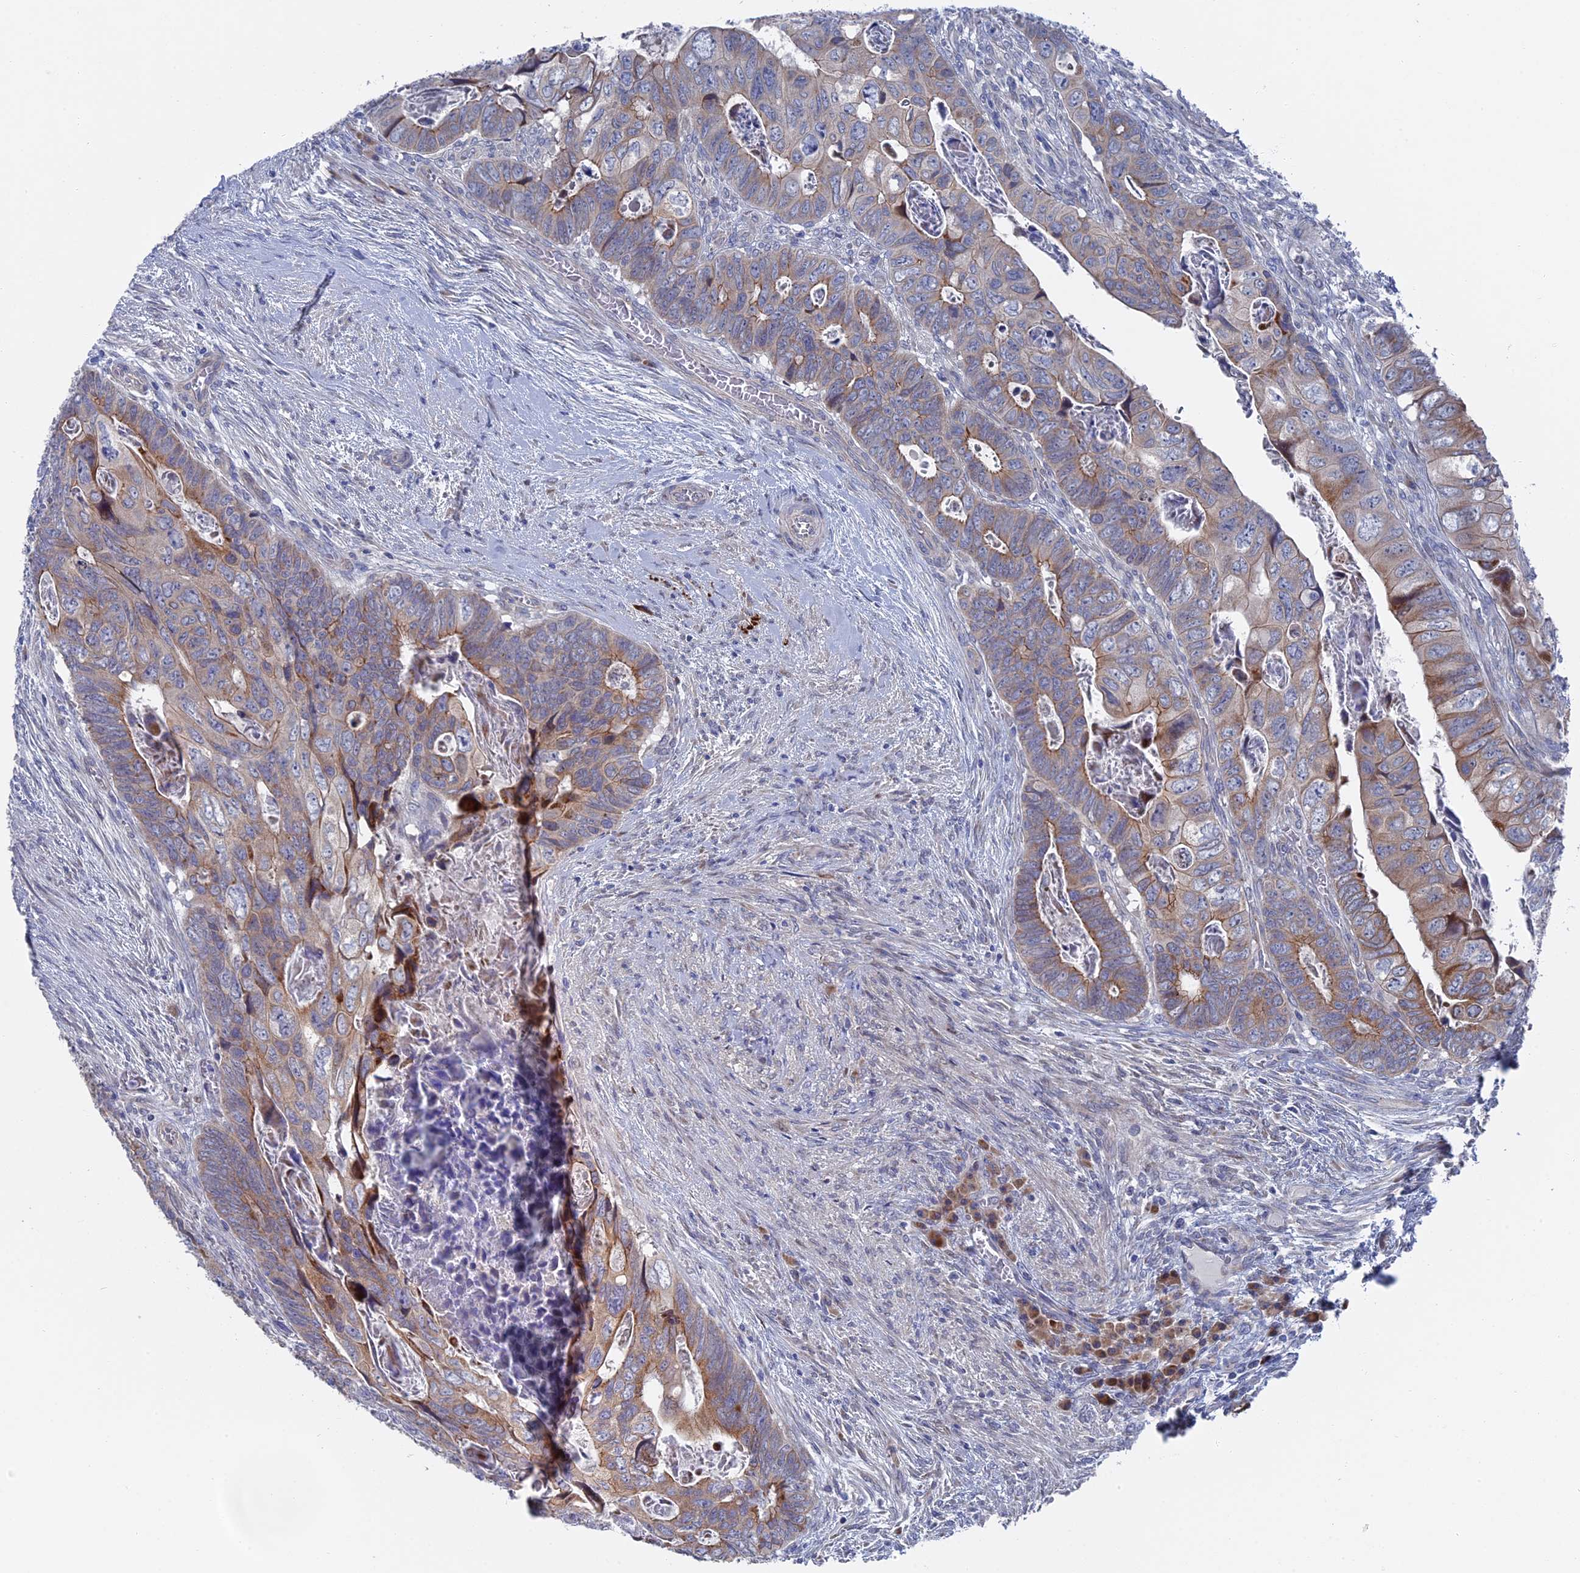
{"staining": {"intensity": "moderate", "quantity": "25%-75%", "location": "cytoplasmic/membranous"}, "tissue": "colorectal cancer", "cell_type": "Tumor cells", "image_type": "cancer", "snomed": [{"axis": "morphology", "description": "Adenocarcinoma, NOS"}, {"axis": "topography", "description": "Rectum"}], "caption": "Protein expression analysis of human adenocarcinoma (colorectal) reveals moderate cytoplasmic/membranous staining in about 25%-75% of tumor cells. The staining is performed using DAB brown chromogen to label protein expression. The nuclei are counter-stained blue using hematoxylin.", "gene": "TMEM161A", "patient": {"sex": "female", "age": 78}}